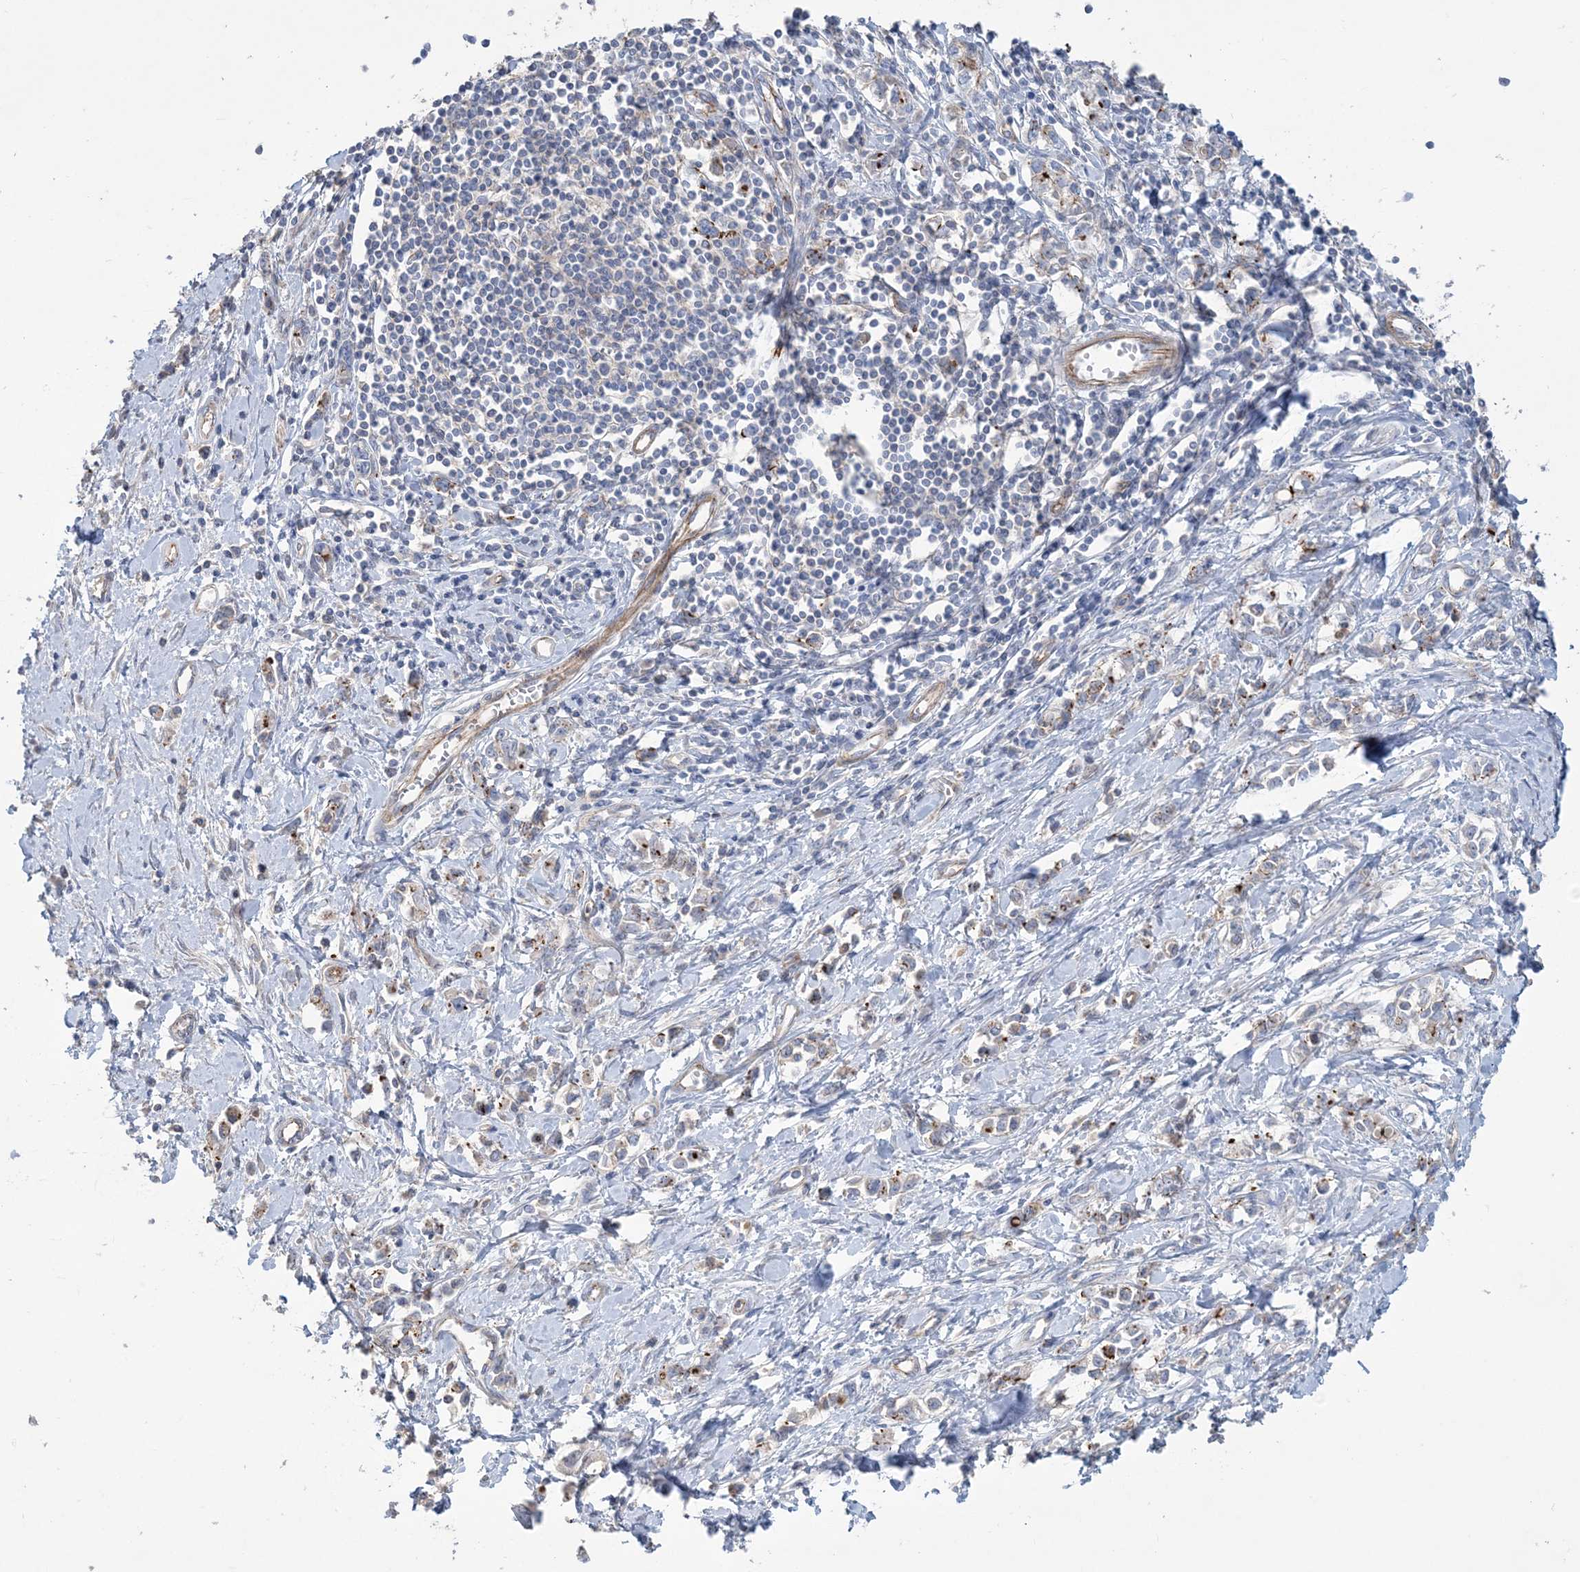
{"staining": {"intensity": "moderate", "quantity": "<25%", "location": "cytoplasmic/membranous"}, "tissue": "stomach cancer", "cell_type": "Tumor cells", "image_type": "cancer", "snomed": [{"axis": "morphology", "description": "Adenocarcinoma, NOS"}, {"axis": "topography", "description": "Stomach"}], "caption": "A micrograph of stomach cancer stained for a protein demonstrates moderate cytoplasmic/membranous brown staining in tumor cells.", "gene": "PIGC", "patient": {"sex": "female", "age": 76}}